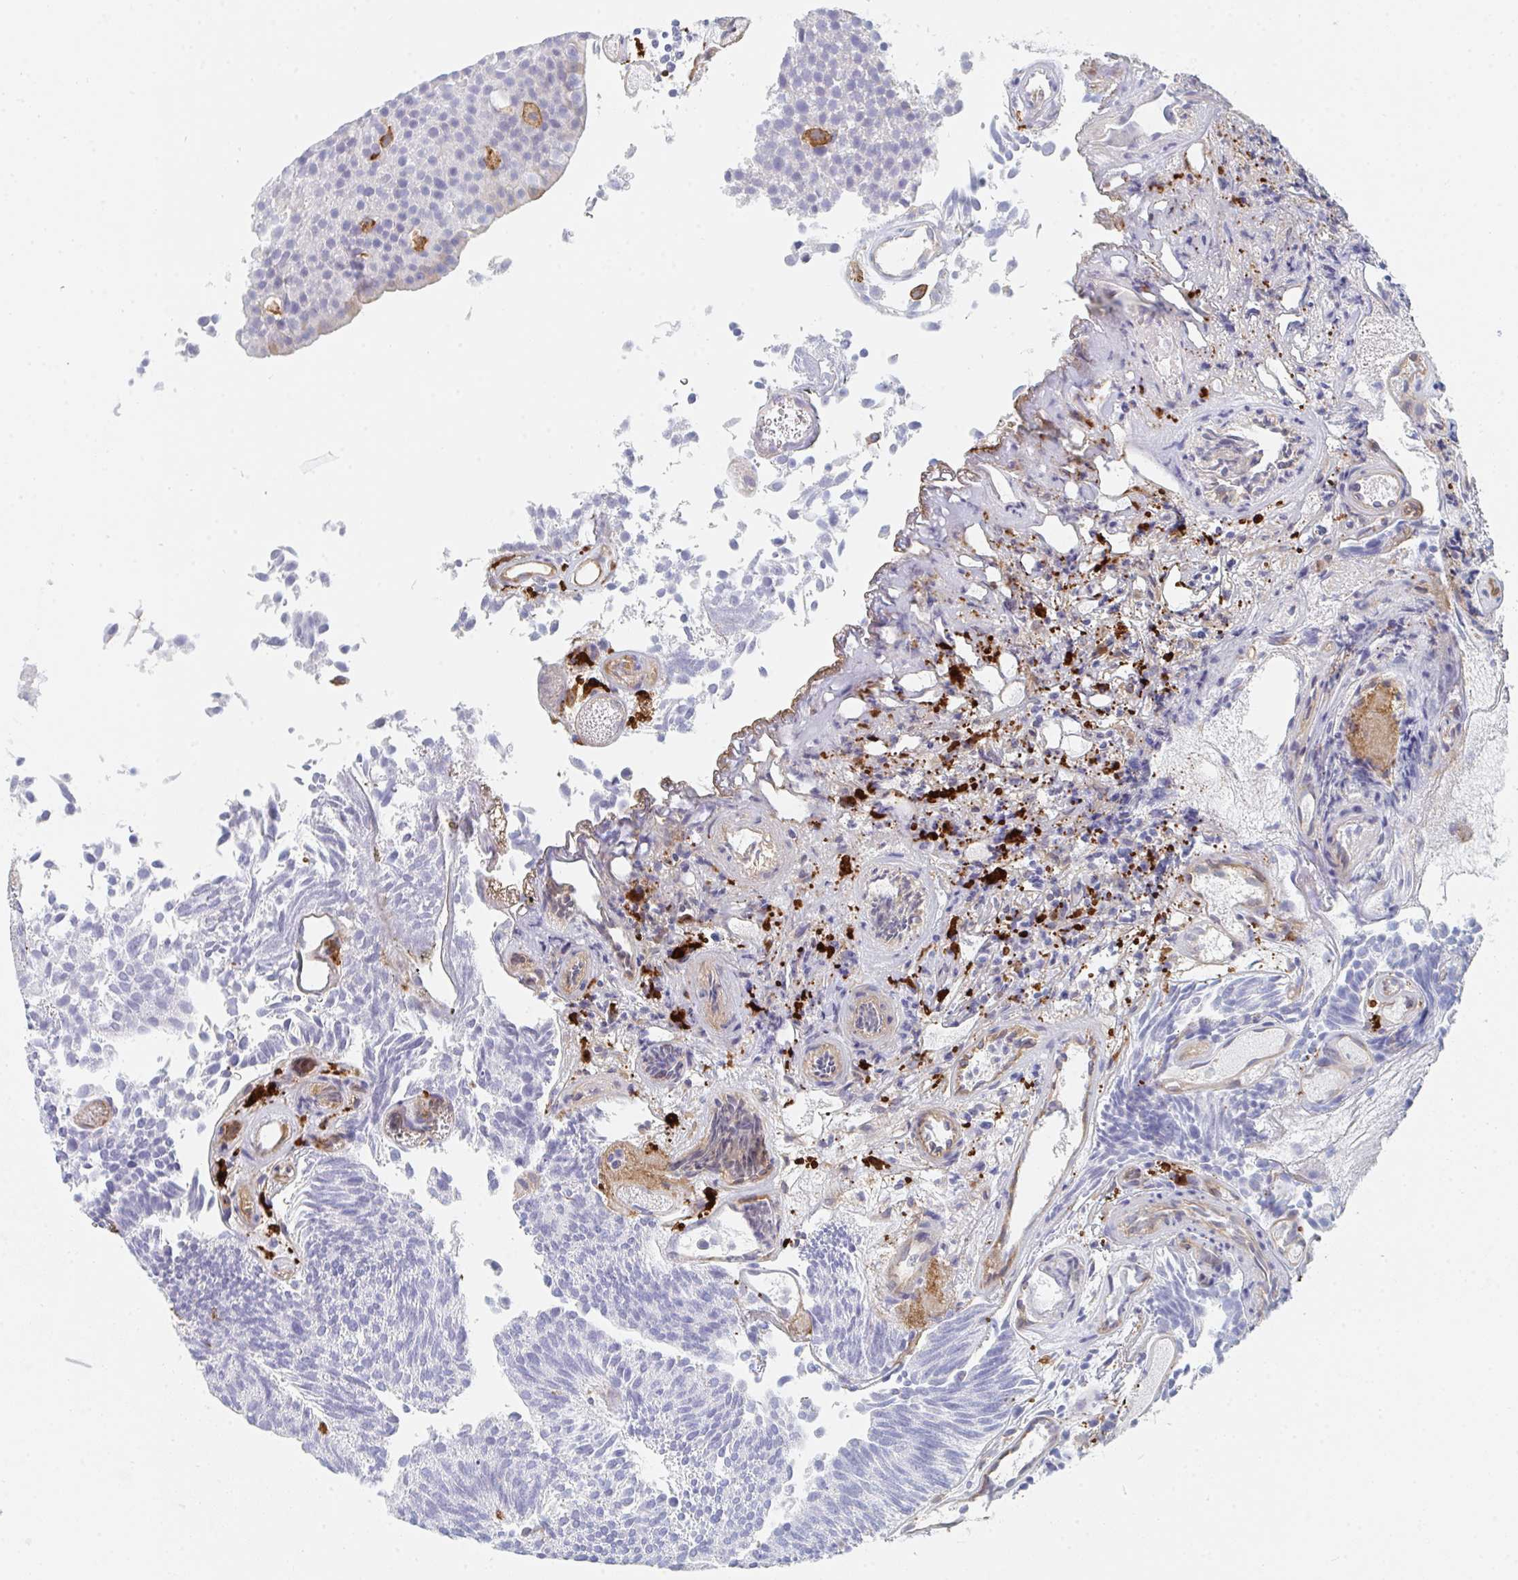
{"staining": {"intensity": "negative", "quantity": "none", "location": "none"}, "tissue": "urothelial cancer", "cell_type": "Tumor cells", "image_type": "cancer", "snomed": [{"axis": "morphology", "description": "Urothelial carcinoma, Low grade"}, {"axis": "topography", "description": "Urinary bladder"}], "caption": "Tumor cells are negative for protein expression in human low-grade urothelial carcinoma.", "gene": "DAB2", "patient": {"sex": "female", "age": 79}}